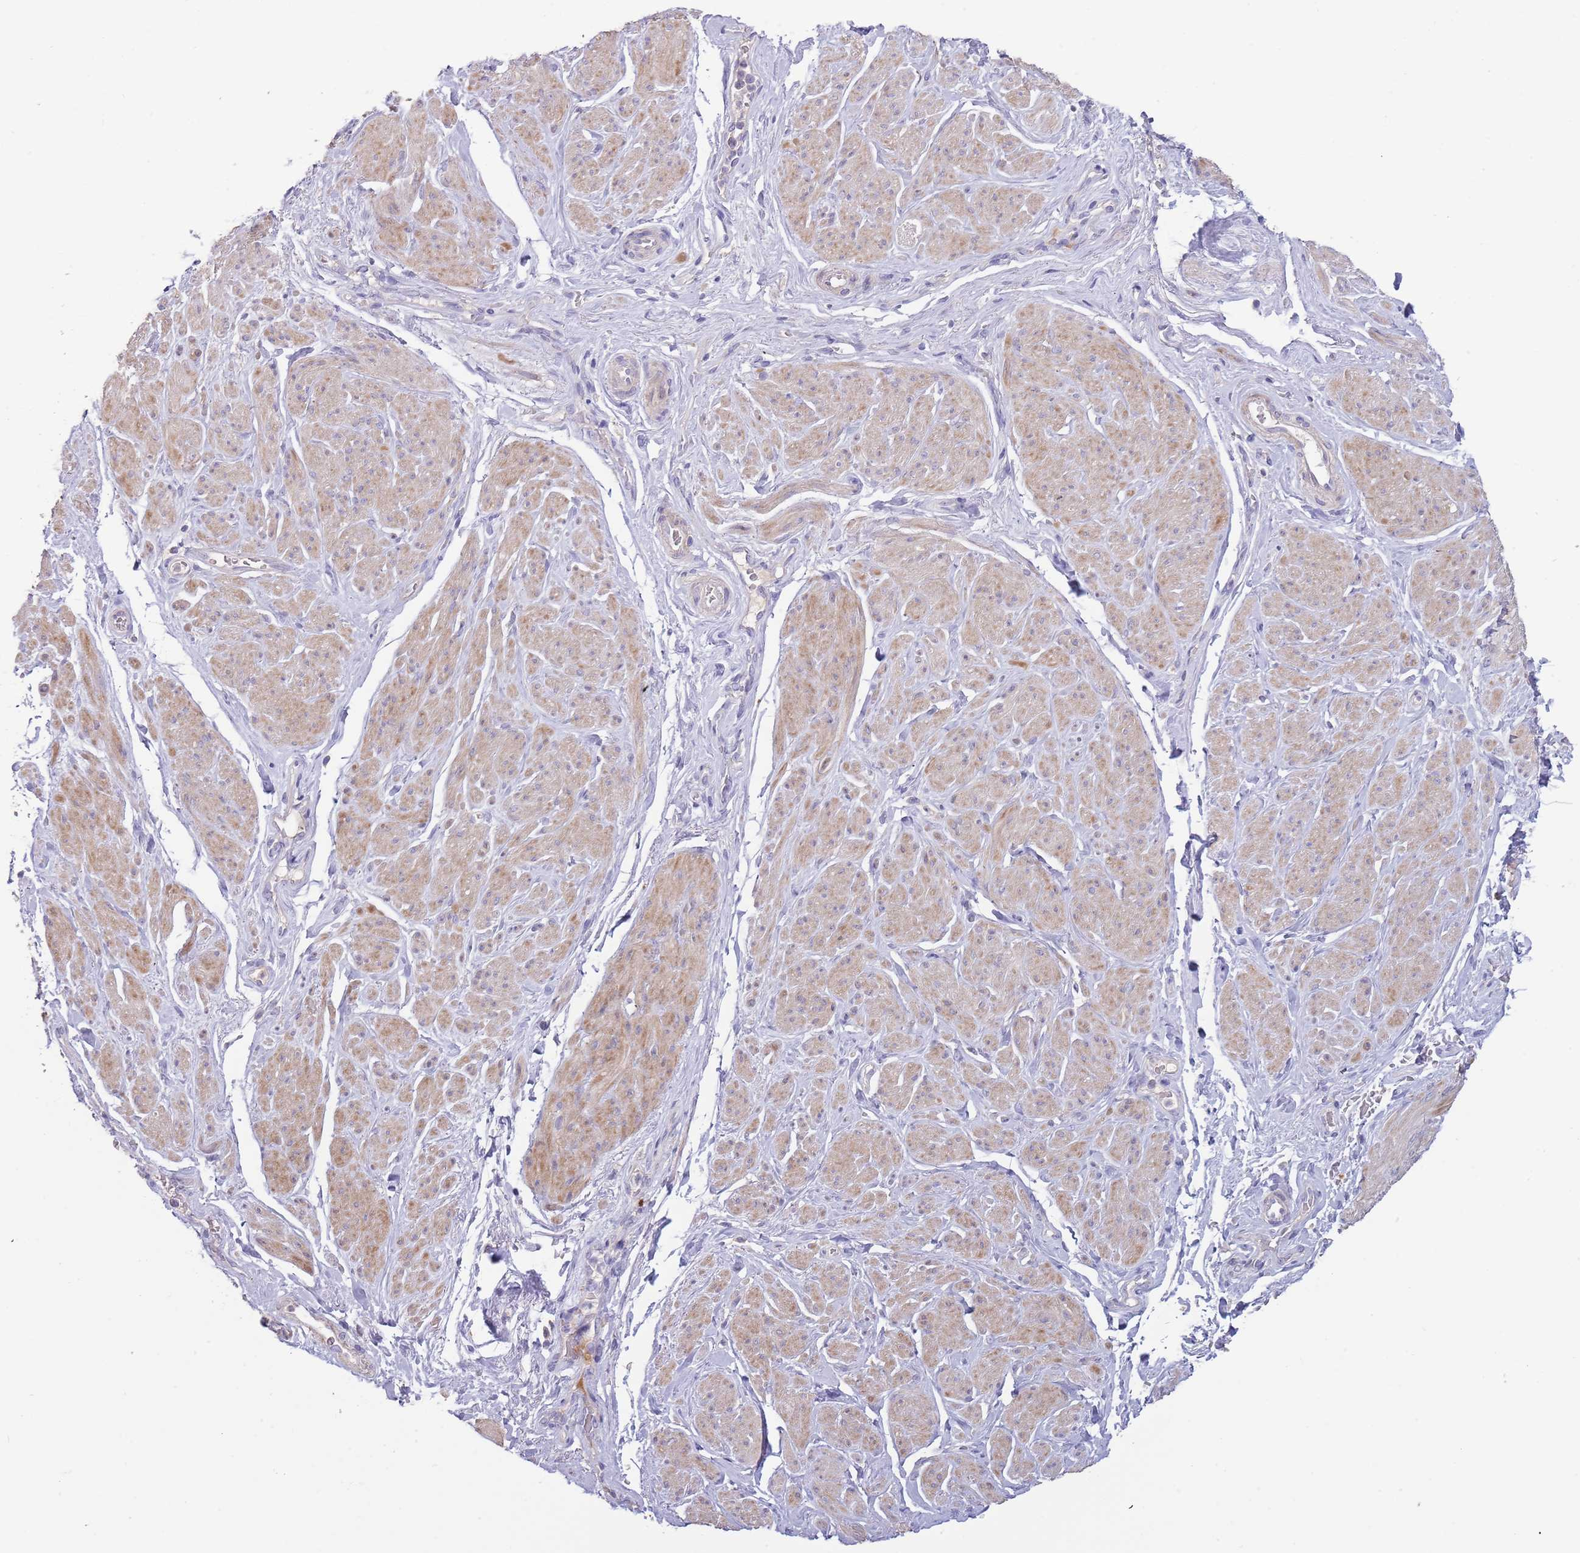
{"staining": {"intensity": "weak", "quantity": "25%-75%", "location": "cytoplasmic/membranous"}, "tissue": "smooth muscle", "cell_type": "Smooth muscle cells", "image_type": "normal", "snomed": [{"axis": "morphology", "description": "Normal tissue, NOS"}, {"axis": "topography", "description": "Smooth muscle"}, {"axis": "topography", "description": "Peripheral nerve tissue"}], "caption": "A low amount of weak cytoplasmic/membranous expression is appreciated in approximately 25%-75% of smooth muscle cells in benign smooth muscle.", "gene": "SUSD1", "patient": {"sex": "male", "age": 69}}